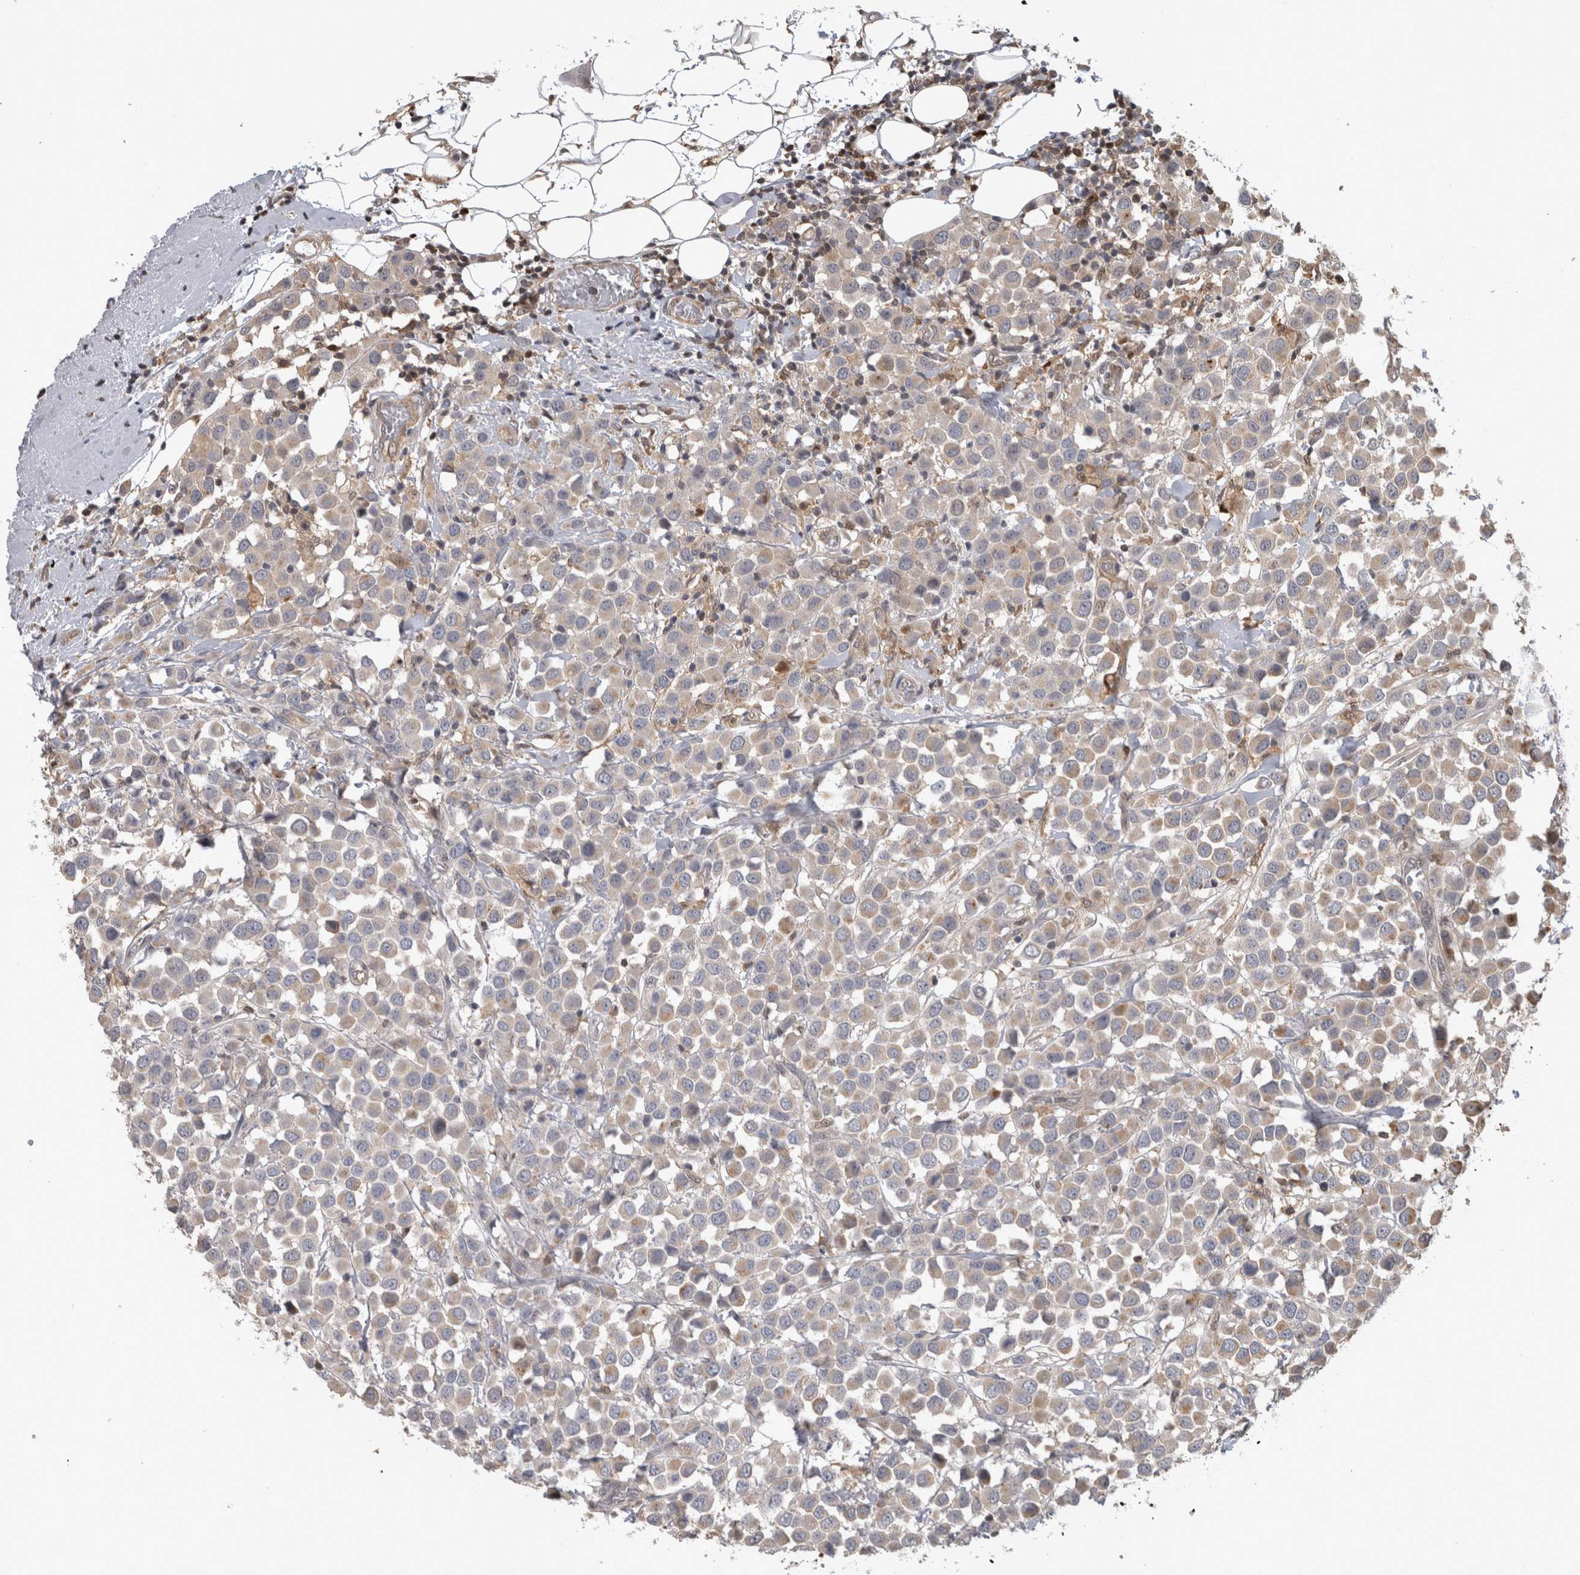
{"staining": {"intensity": "weak", "quantity": "<25%", "location": "cytoplasmic/membranous"}, "tissue": "breast cancer", "cell_type": "Tumor cells", "image_type": "cancer", "snomed": [{"axis": "morphology", "description": "Duct carcinoma"}, {"axis": "topography", "description": "Breast"}], "caption": "This is an IHC photomicrograph of human breast intraductal carcinoma. There is no staining in tumor cells.", "gene": "USH1G", "patient": {"sex": "female", "age": 61}}